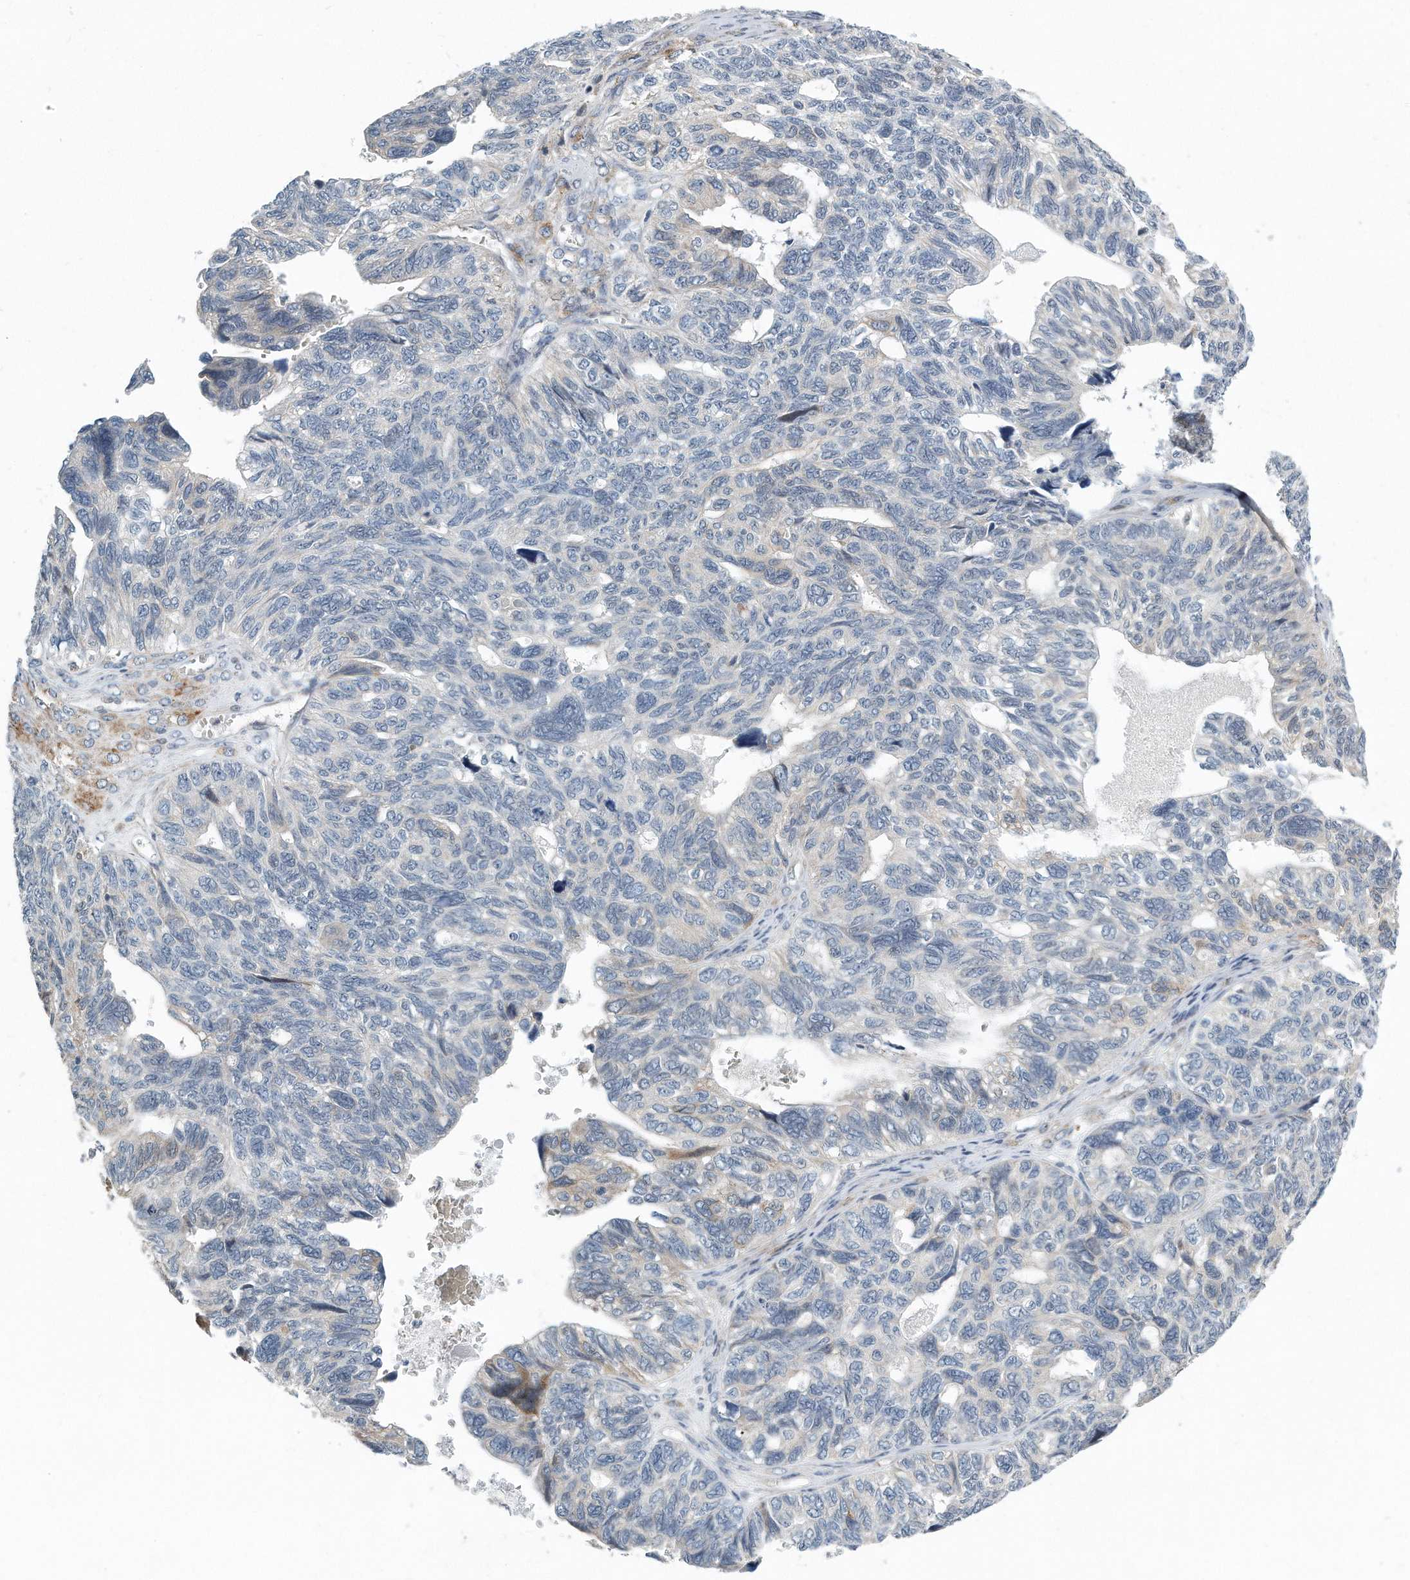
{"staining": {"intensity": "negative", "quantity": "none", "location": "none"}, "tissue": "ovarian cancer", "cell_type": "Tumor cells", "image_type": "cancer", "snomed": [{"axis": "morphology", "description": "Cystadenocarcinoma, serous, NOS"}, {"axis": "topography", "description": "Ovary"}], "caption": "Tumor cells are negative for protein expression in human serous cystadenocarcinoma (ovarian).", "gene": "VLDLR", "patient": {"sex": "female", "age": 79}}